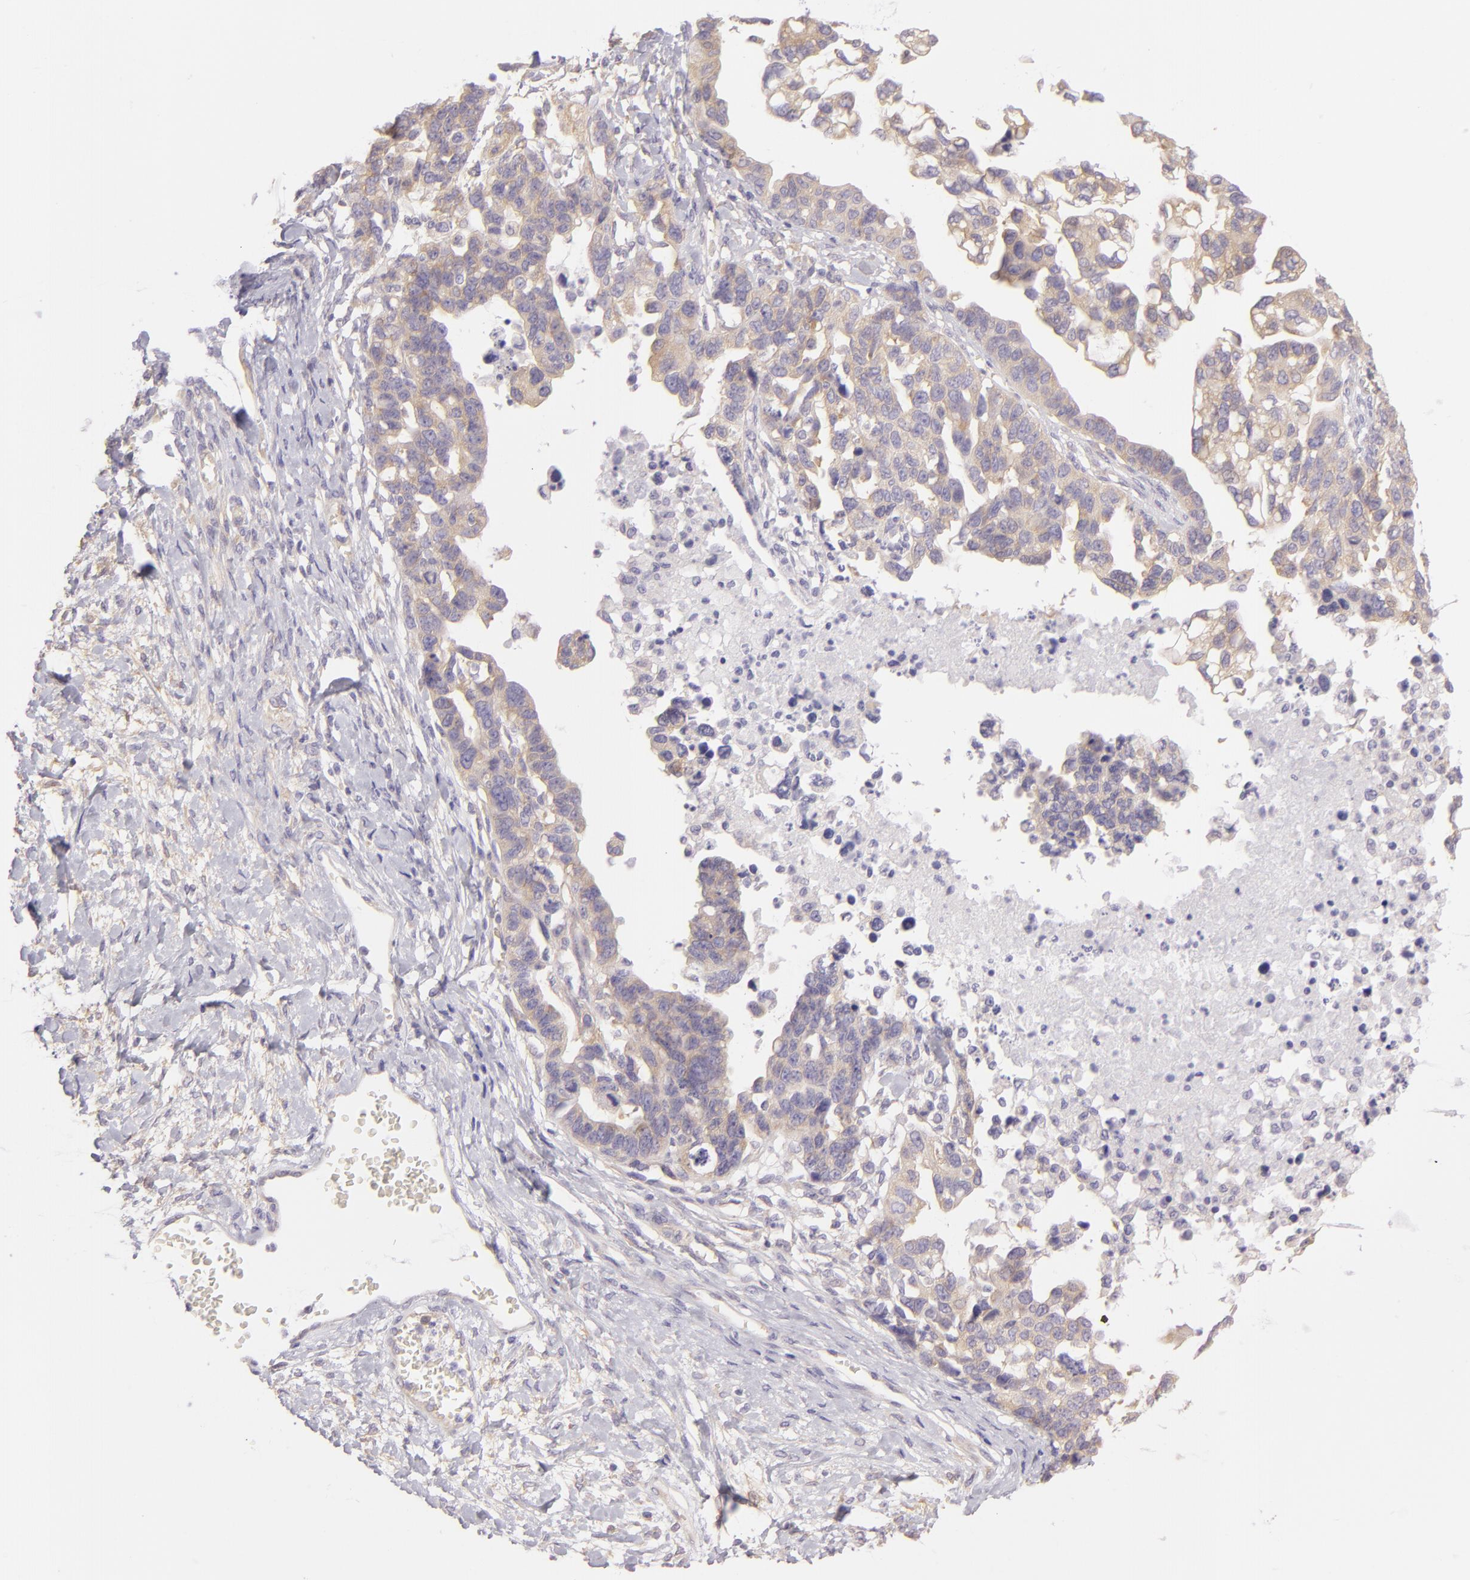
{"staining": {"intensity": "weak", "quantity": "25%-75%", "location": "cytoplasmic/membranous"}, "tissue": "ovarian cancer", "cell_type": "Tumor cells", "image_type": "cancer", "snomed": [{"axis": "morphology", "description": "Cystadenocarcinoma, serous, NOS"}, {"axis": "topography", "description": "Ovary"}], "caption": "Protein staining demonstrates weak cytoplasmic/membranous staining in approximately 25%-75% of tumor cells in serous cystadenocarcinoma (ovarian).", "gene": "ZC3H7B", "patient": {"sex": "female", "age": 69}}